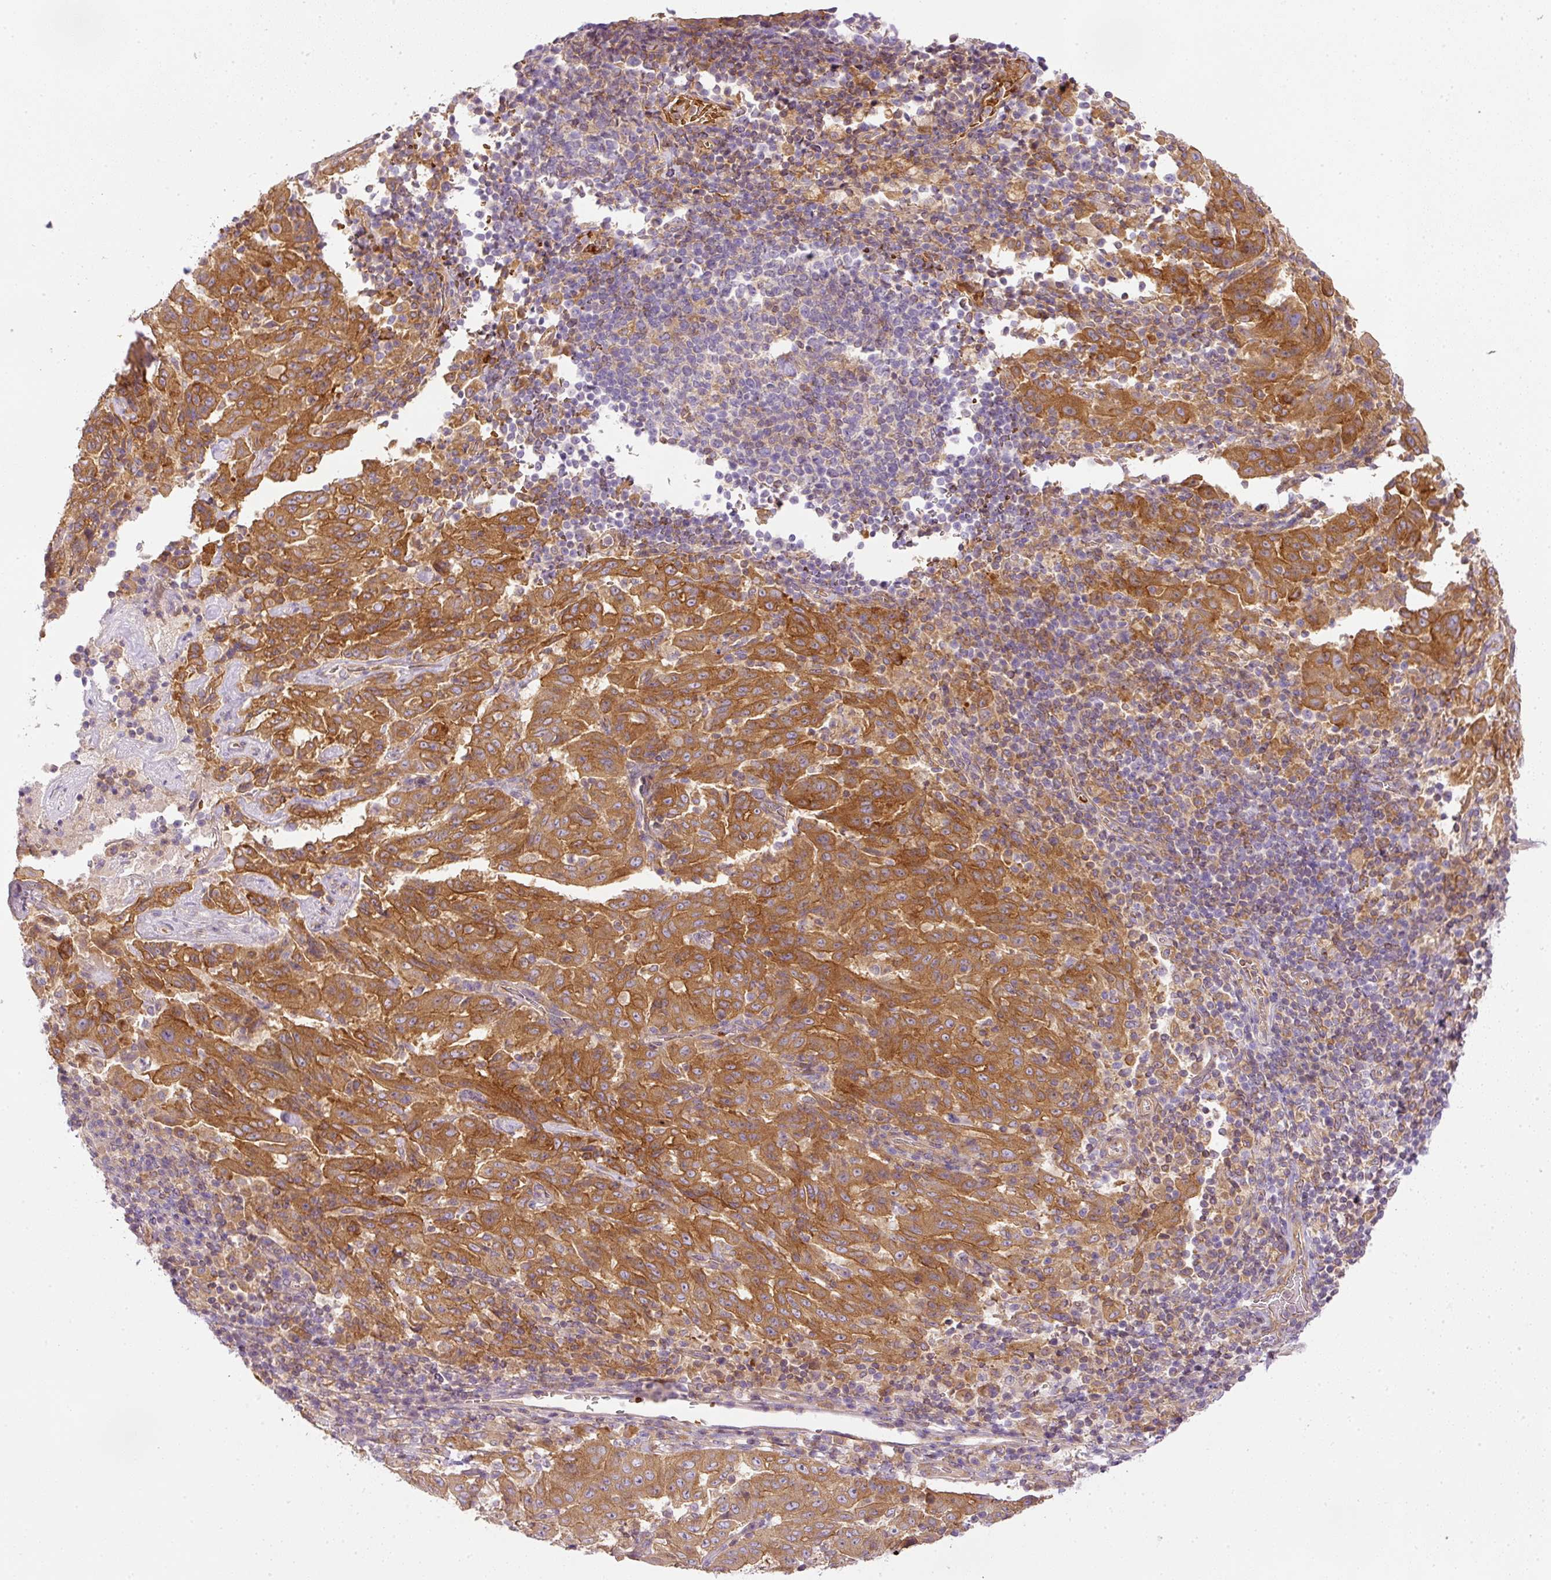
{"staining": {"intensity": "strong", "quantity": ">75%", "location": "cytoplasmic/membranous"}, "tissue": "pancreatic cancer", "cell_type": "Tumor cells", "image_type": "cancer", "snomed": [{"axis": "morphology", "description": "Adenocarcinoma, NOS"}, {"axis": "topography", "description": "Pancreas"}], "caption": "This is a micrograph of IHC staining of adenocarcinoma (pancreatic), which shows strong expression in the cytoplasmic/membranous of tumor cells.", "gene": "TBC1D2B", "patient": {"sex": "male", "age": 63}}